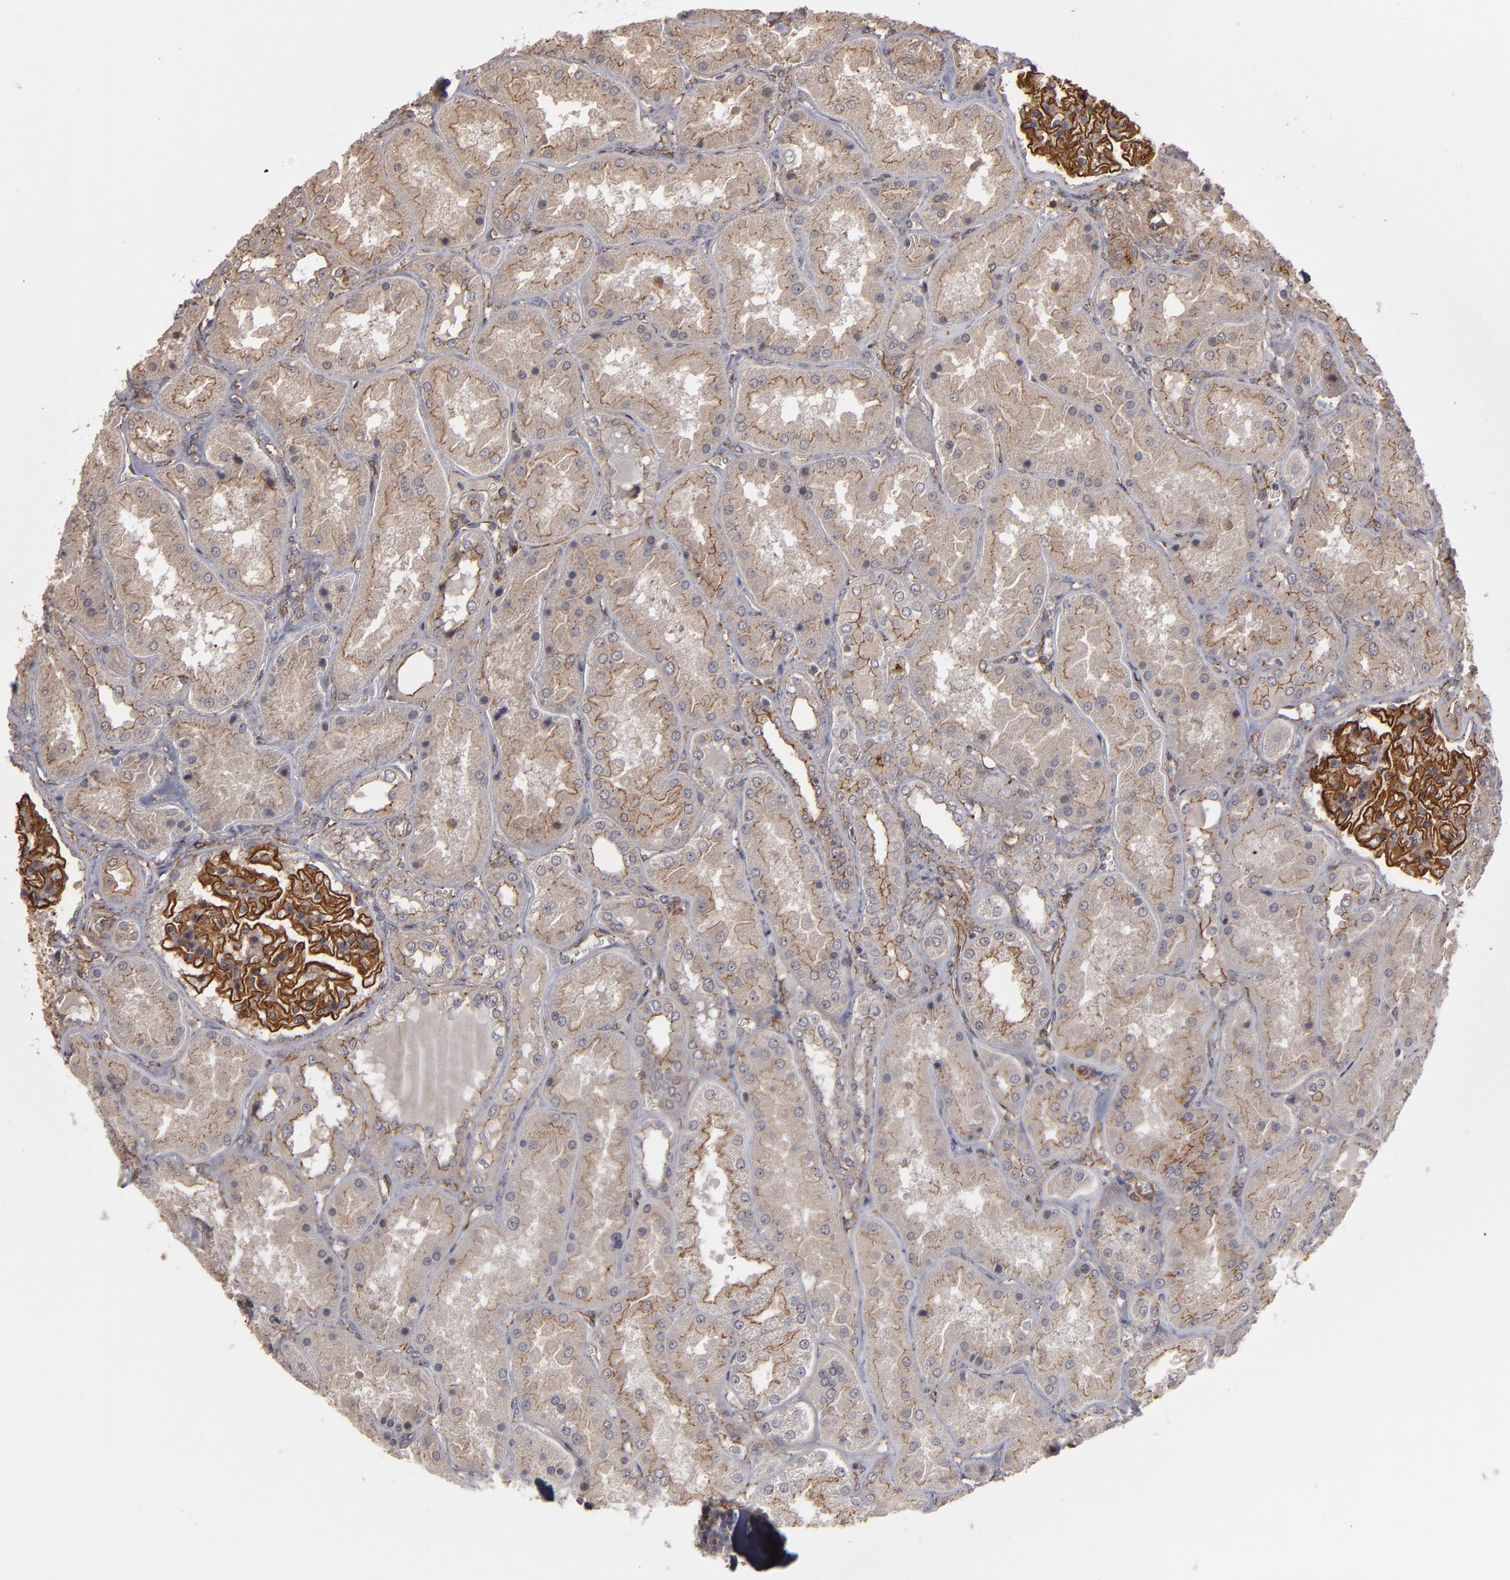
{"staining": {"intensity": "strong", "quantity": ">75%", "location": "cytoplasmic/membranous"}, "tissue": "kidney", "cell_type": "Cells in glomeruli", "image_type": "normal", "snomed": [{"axis": "morphology", "description": "Normal tissue, NOS"}, {"axis": "topography", "description": "Kidney"}], "caption": "Kidney stained with a brown dye shows strong cytoplasmic/membranous positive staining in about >75% of cells in glomeruli.", "gene": "TJP1", "patient": {"sex": "female", "age": 56}}